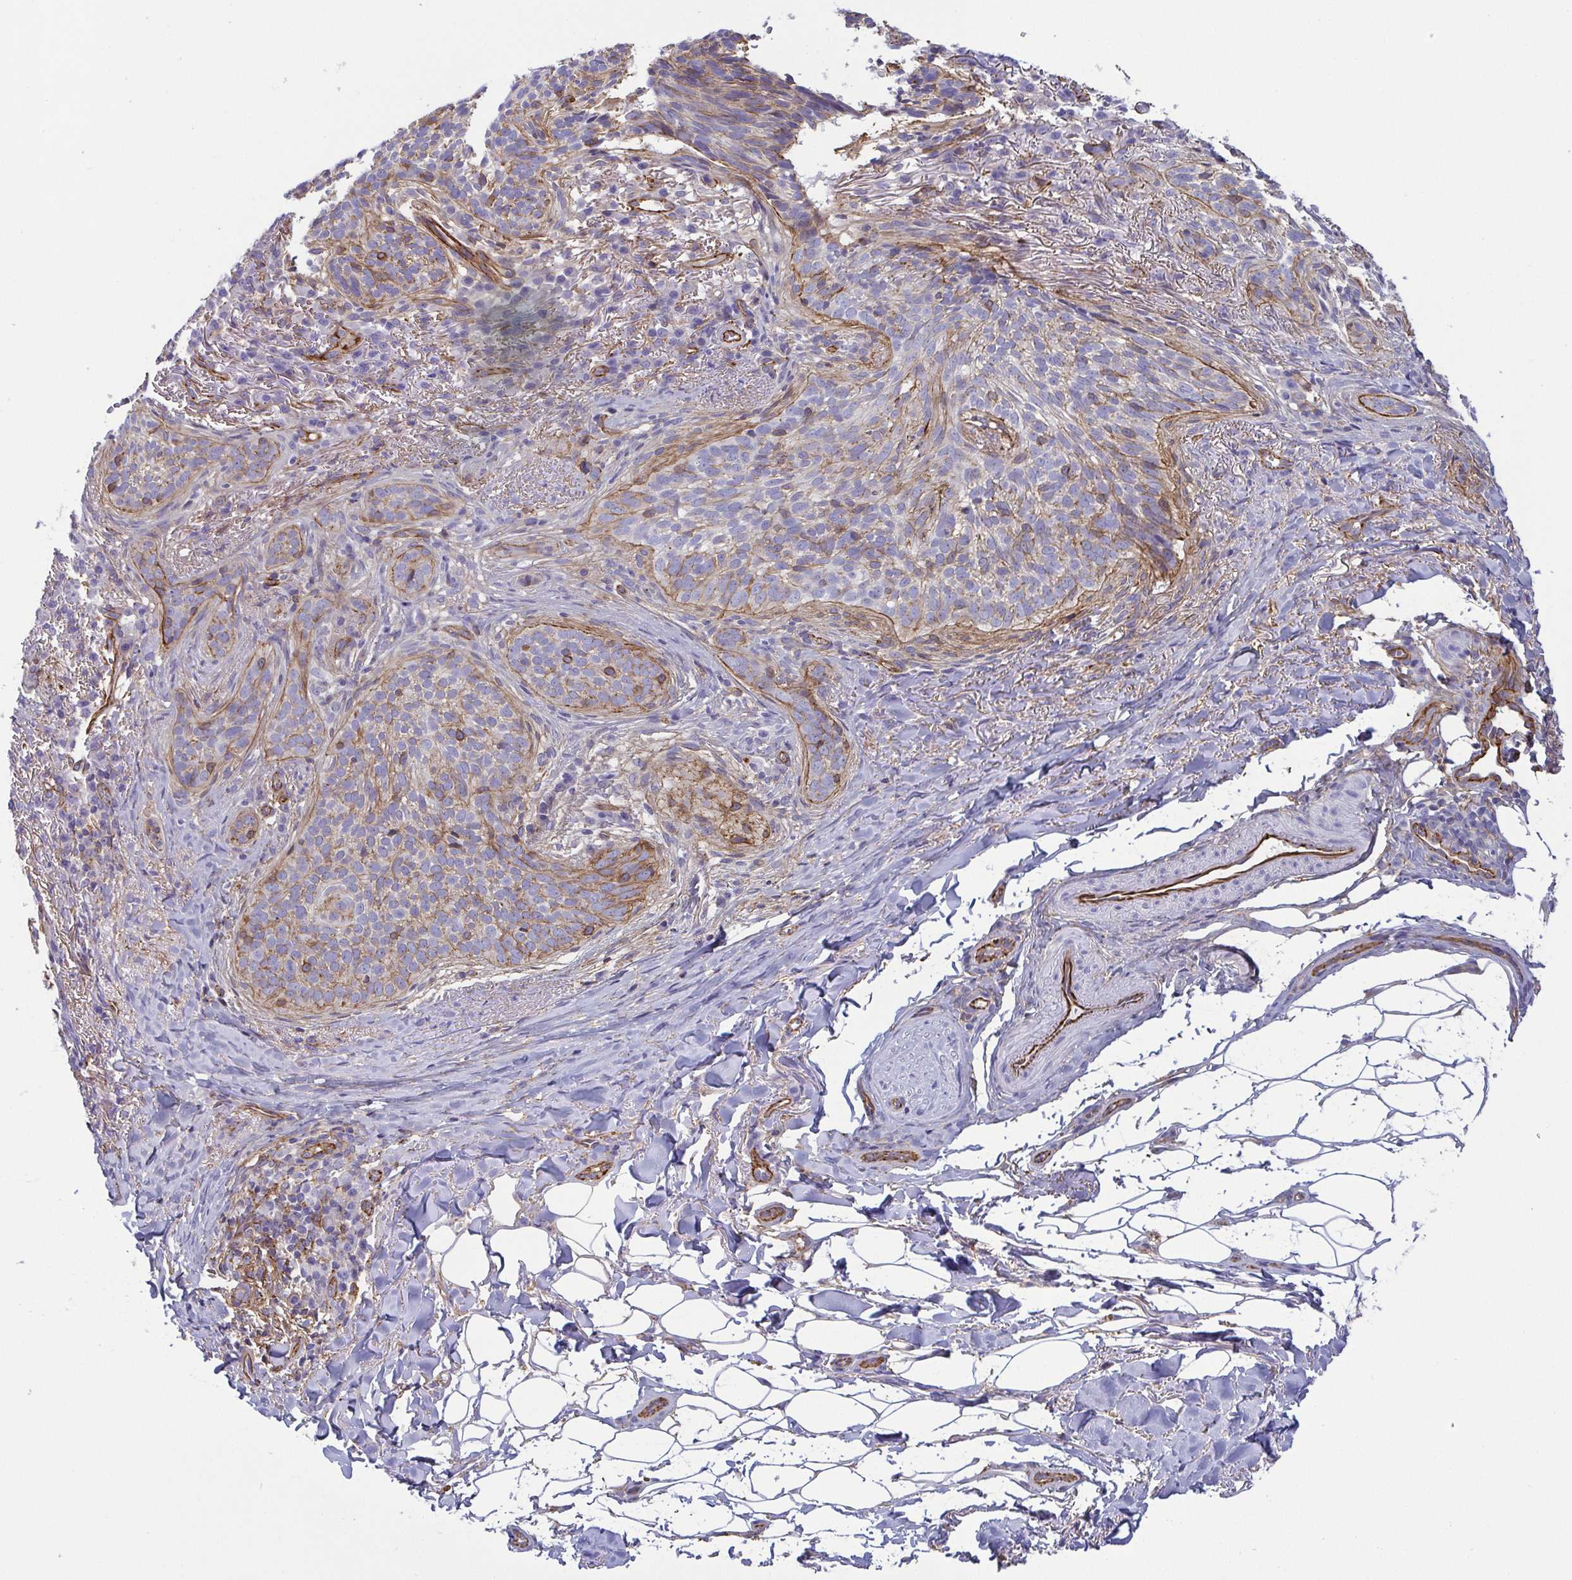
{"staining": {"intensity": "weak", "quantity": "25%-75%", "location": "cytoplasmic/membranous"}, "tissue": "skin cancer", "cell_type": "Tumor cells", "image_type": "cancer", "snomed": [{"axis": "morphology", "description": "Basal cell carcinoma"}, {"axis": "topography", "description": "Skin"}, {"axis": "topography", "description": "Skin of head"}], "caption": "Skin cancer stained for a protein shows weak cytoplasmic/membranous positivity in tumor cells. Using DAB (brown) and hematoxylin (blue) stains, captured at high magnification using brightfield microscopy.", "gene": "LIMA1", "patient": {"sex": "male", "age": 62}}